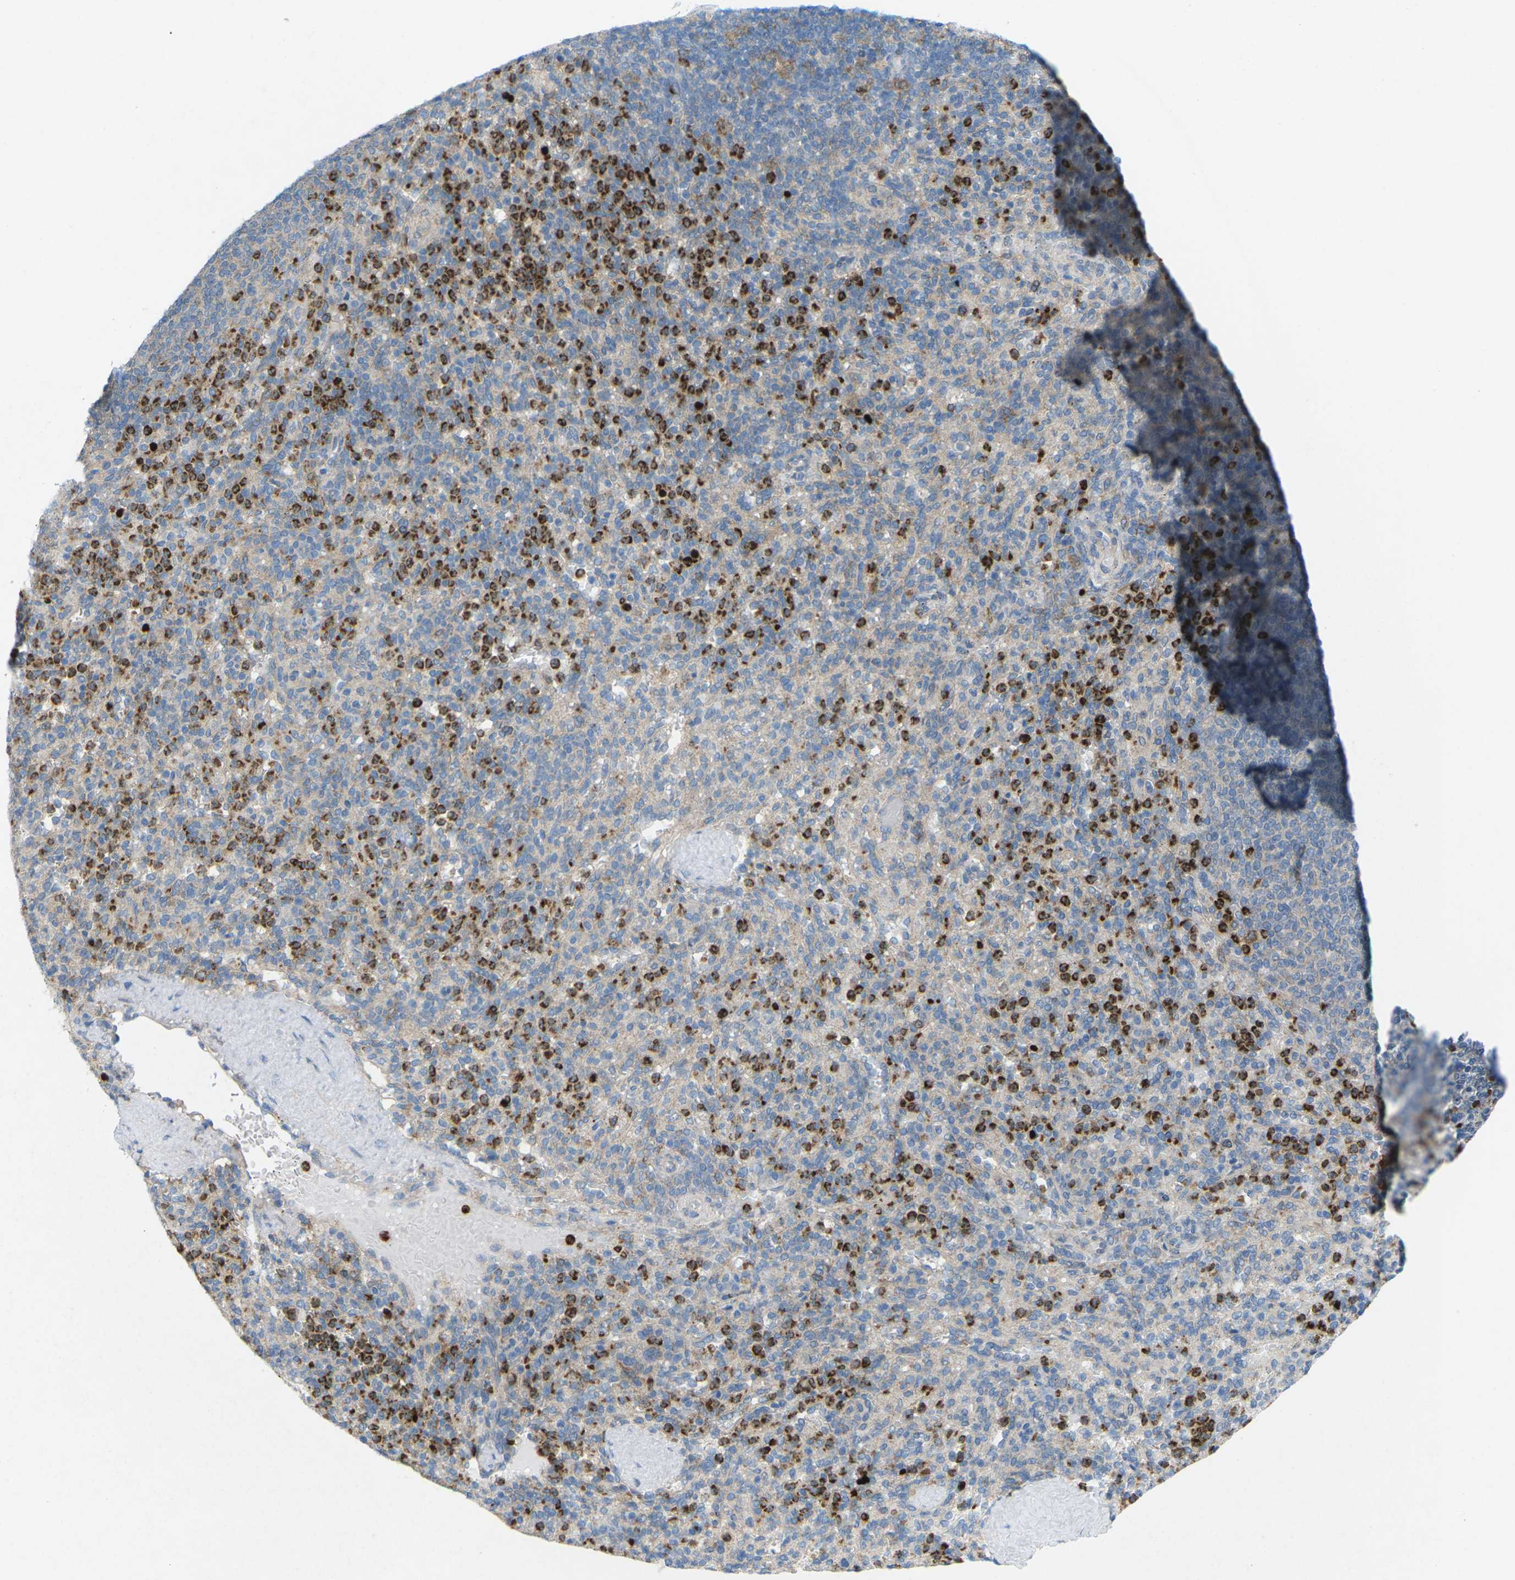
{"staining": {"intensity": "strong", "quantity": "25%-75%", "location": "cytoplasmic/membranous"}, "tissue": "spleen", "cell_type": "Cells in red pulp", "image_type": "normal", "snomed": [{"axis": "morphology", "description": "Normal tissue, NOS"}, {"axis": "topography", "description": "Spleen"}], "caption": "An IHC histopathology image of normal tissue is shown. Protein staining in brown shows strong cytoplasmic/membranous positivity in spleen within cells in red pulp.", "gene": "STK11", "patient": {"sex": "male", "age": 36}}